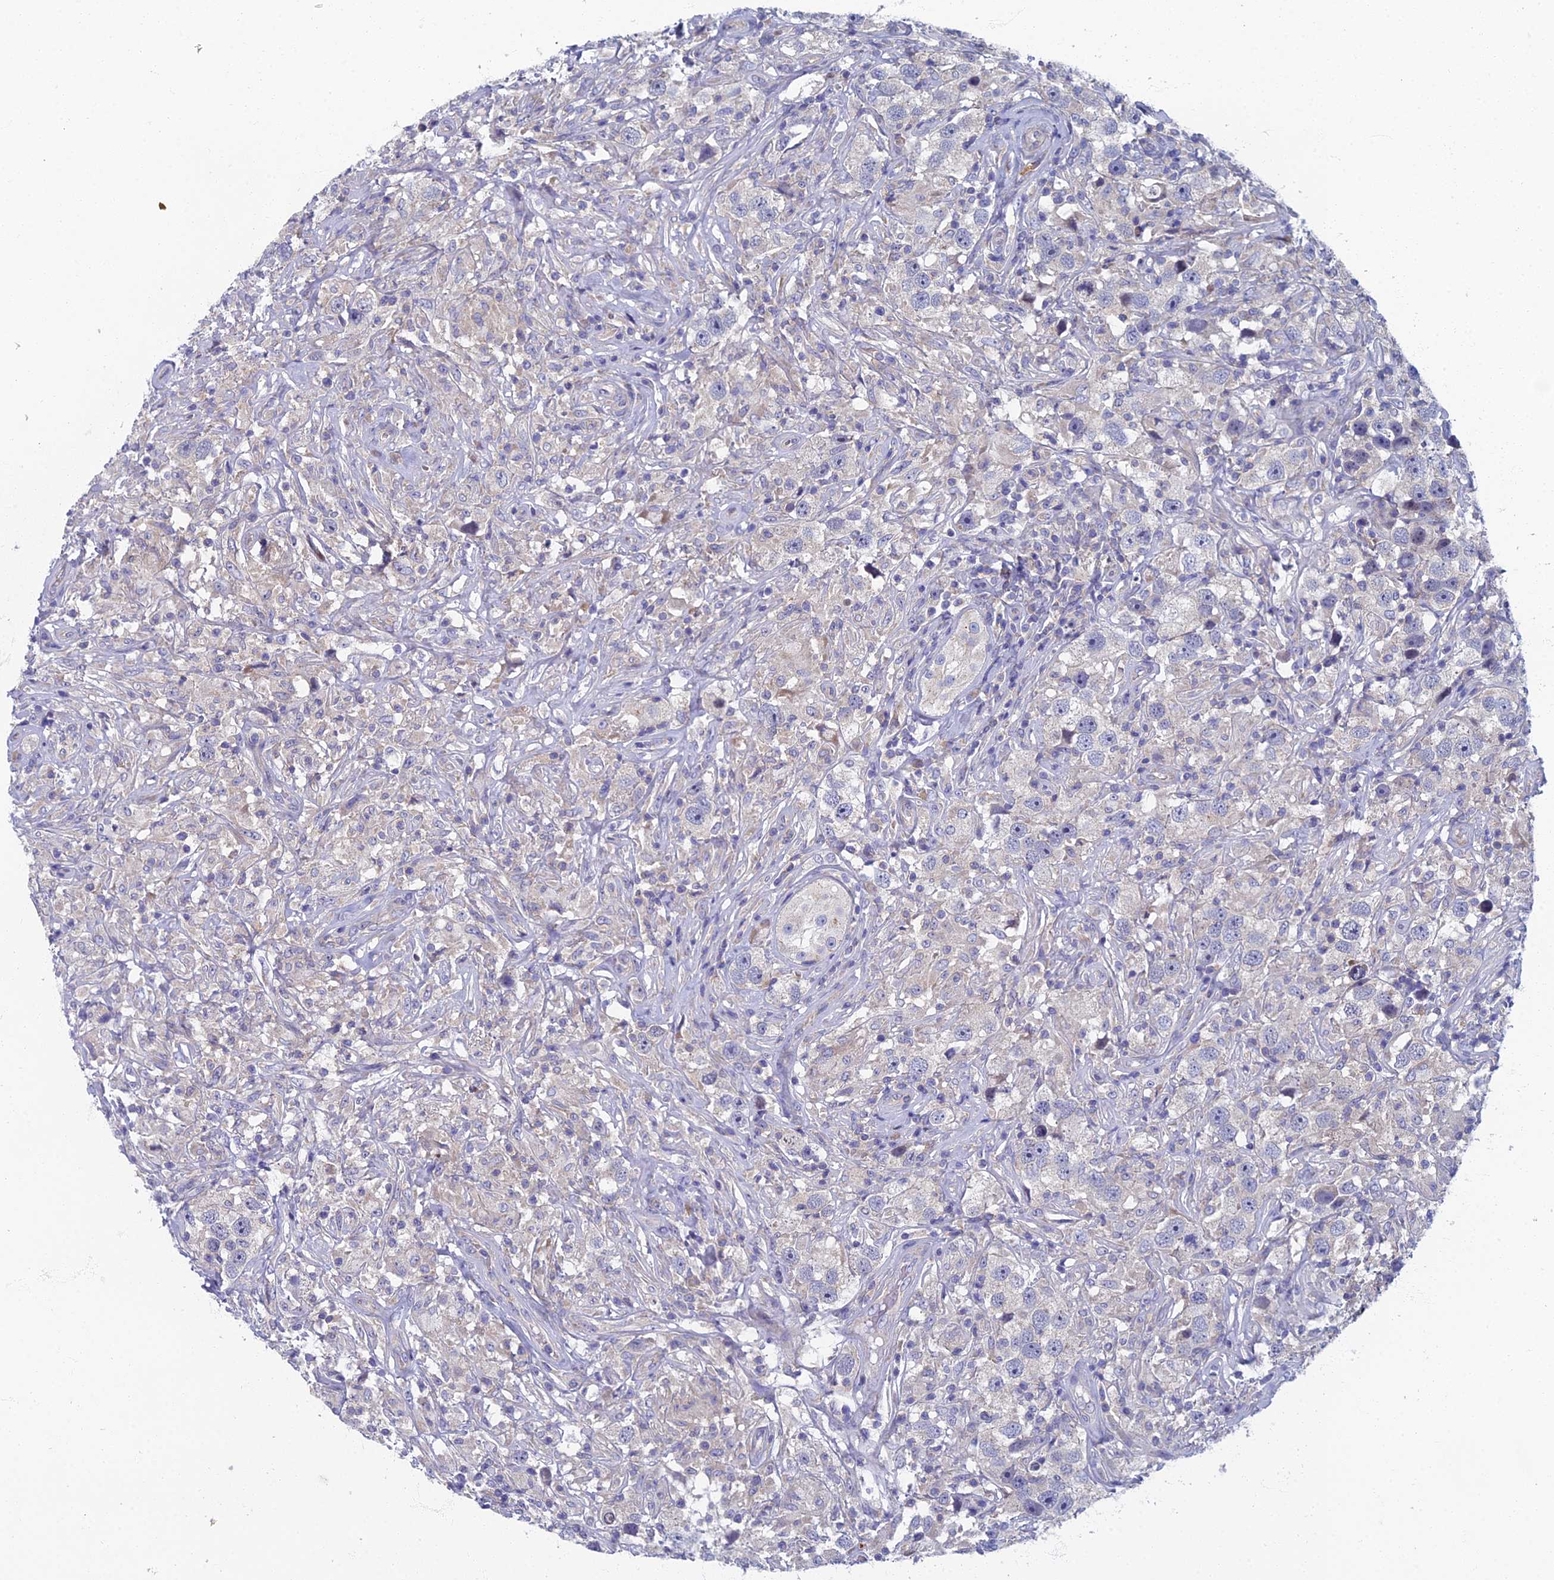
{"staining": {"intensity": "negative", "quantity": "none", "location": "none"}, "tissue": "testis cancer", "cell_type": "Tumor cells", "image_type": "cancer", "snomed": [{"axis": "morphology", "description": "Seminoma, NOS"}, {"axis": "topography", "description": "Testis"}], "caption": "This is an immunohistochemistry photomicrograph of testis seminoma. There is no expression in tumor cells.", "gene": "SPIN4", "patient": {"sex": "male", "age": 49}}